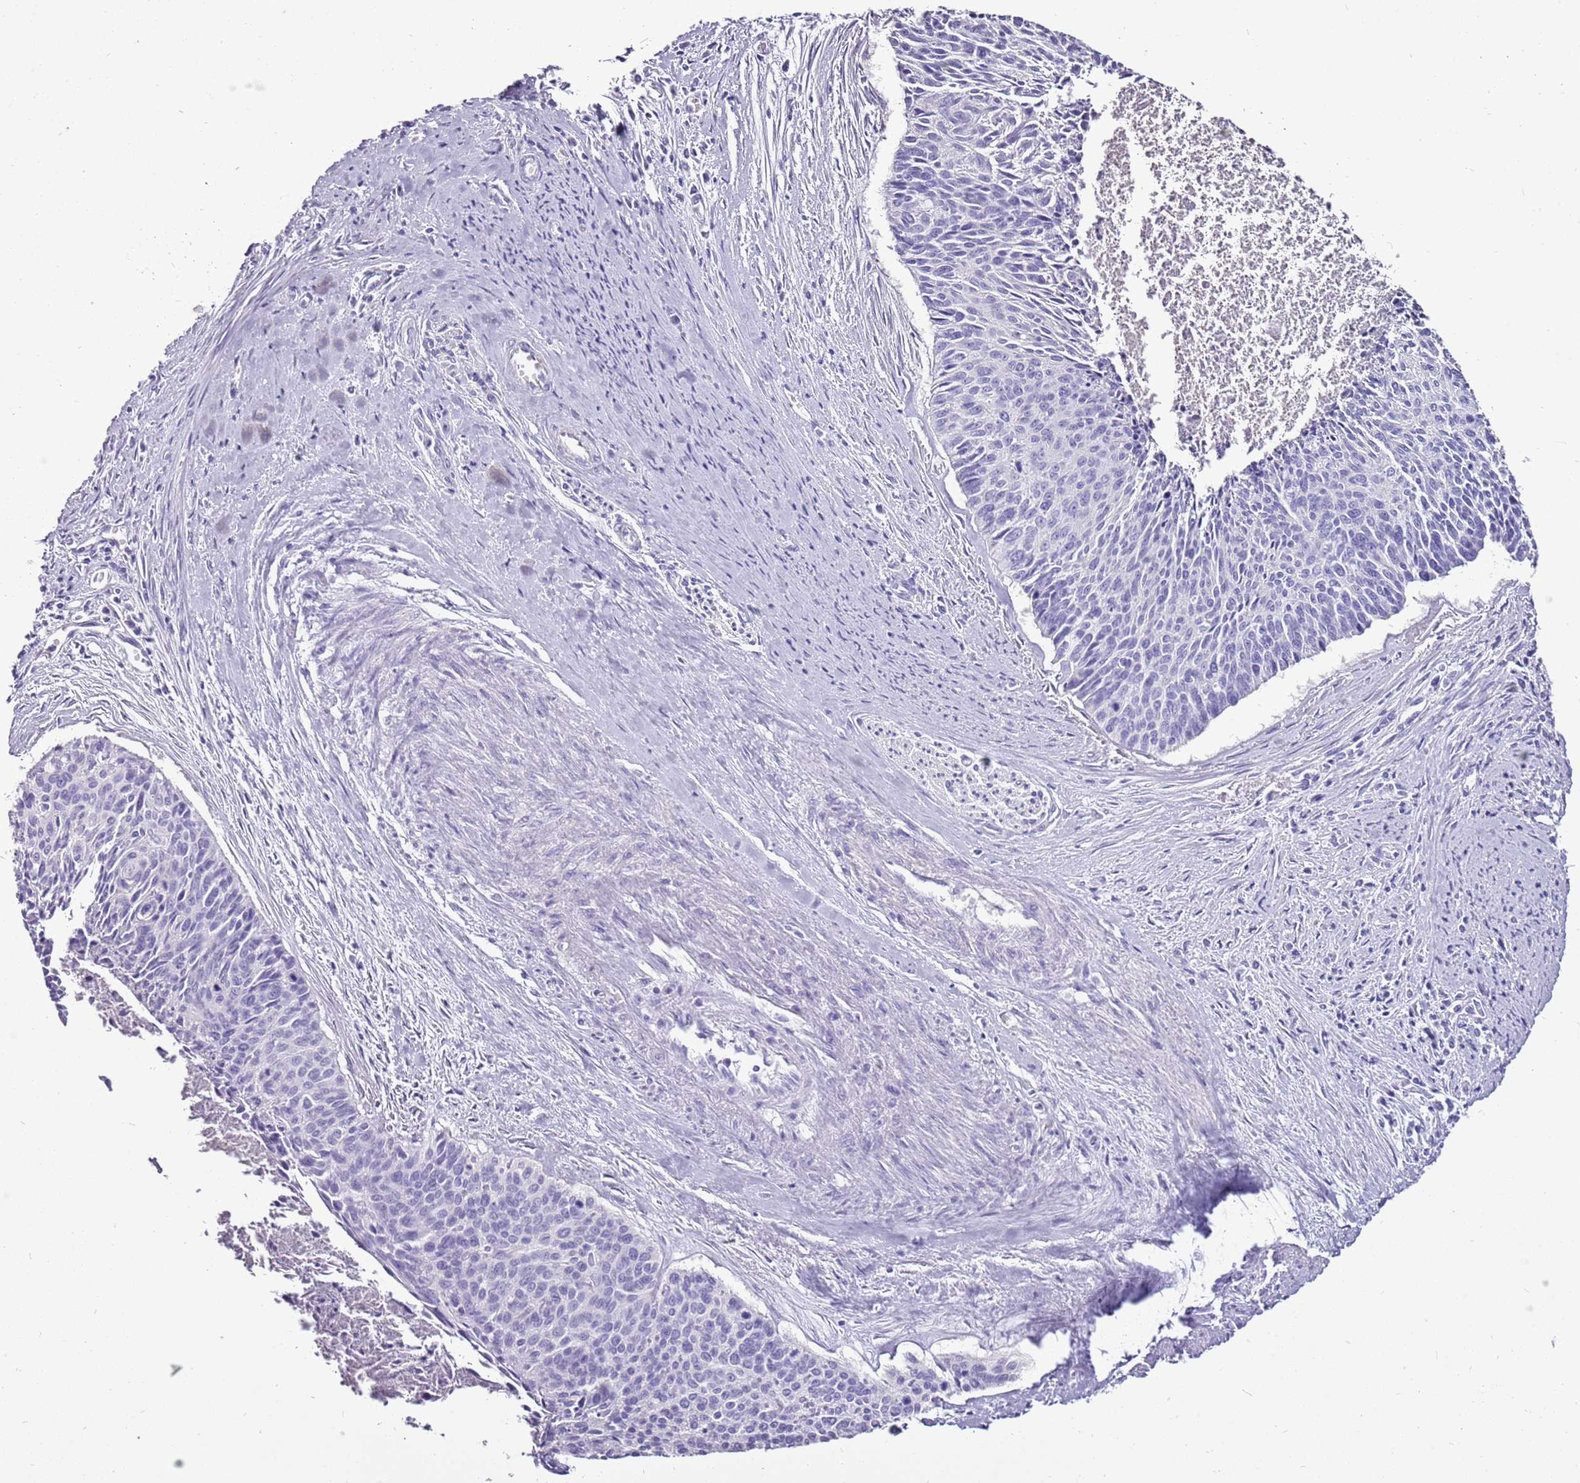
{"staining": {"intensity": "negative", "quantity": "none", "location": "none"}, "tissue": "cervical cancer", "cell_type": "Tumor cells", "image_type": "cancer", "snomed": [{"axis": "morphology", "description": "Squamous cell carcinoma, NOS"}, {"axis": "topography", "description": "Cervix"}], "caption": "A micrograph of human cervical squamous cell carcinoma is negative for staining in tumor cells. (Brightfield microscopy of DAB (3,3'-diaminobenzidine) IHC at high magnification).", "gene": "ACSS3", "patient": {"sex": "female", "age": 55}}